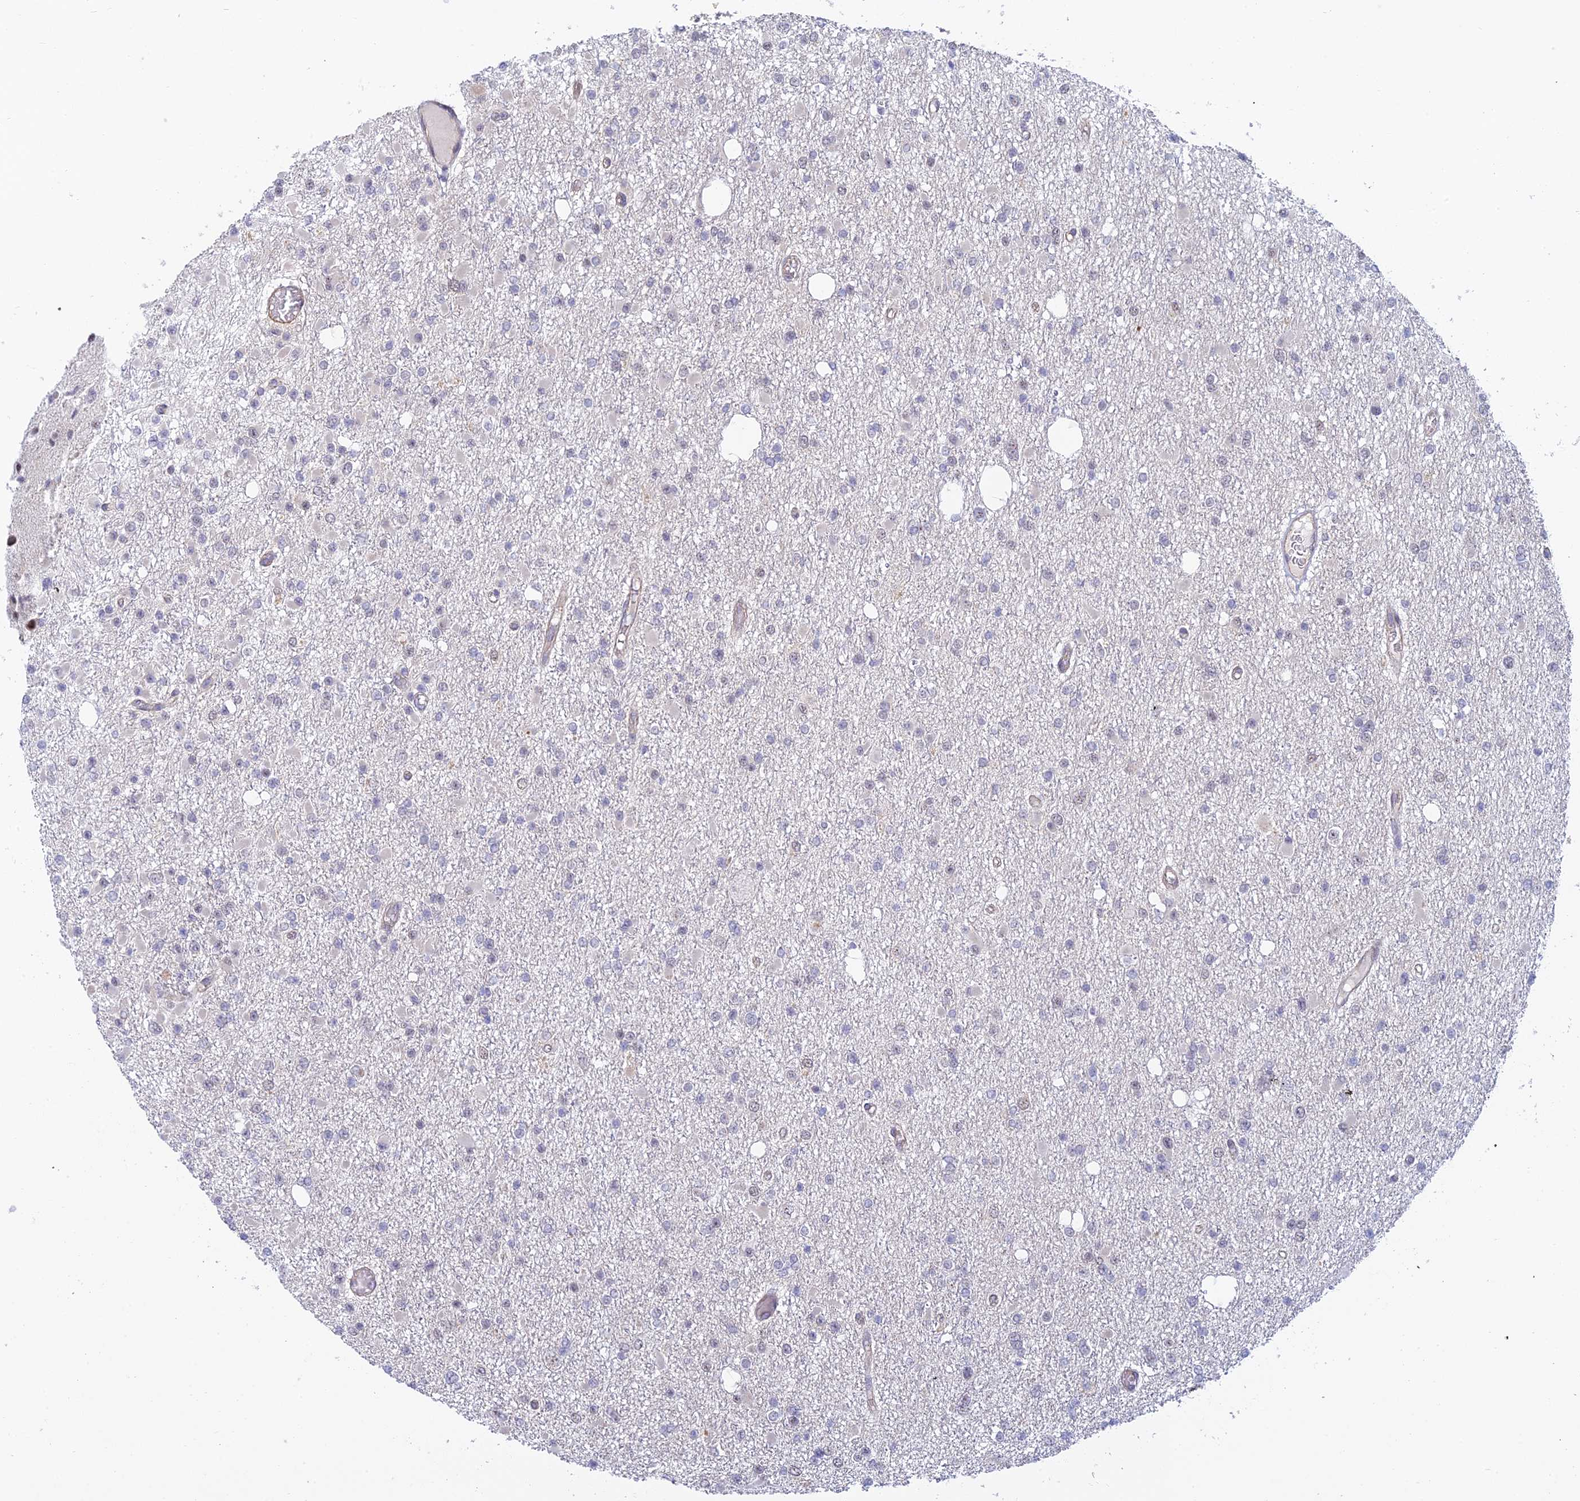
{"staining": {"intensity": "negative", "quantity": "none", "location": "none"}, "tissue": "glioma", "cell_type": "Tumor cells", "image_type": "cancer", "snomed": [{"axis": "morphology", "description": "Glioma, malignant, Low grade"}, {"axis": "topography", "description": "Brain"}], "caption": "The image displays no significant positivity in tumor cells of malignant glioma (low-grade).", "gene": "CFAP92", "patient": {"sex": "female", "age": 22}}